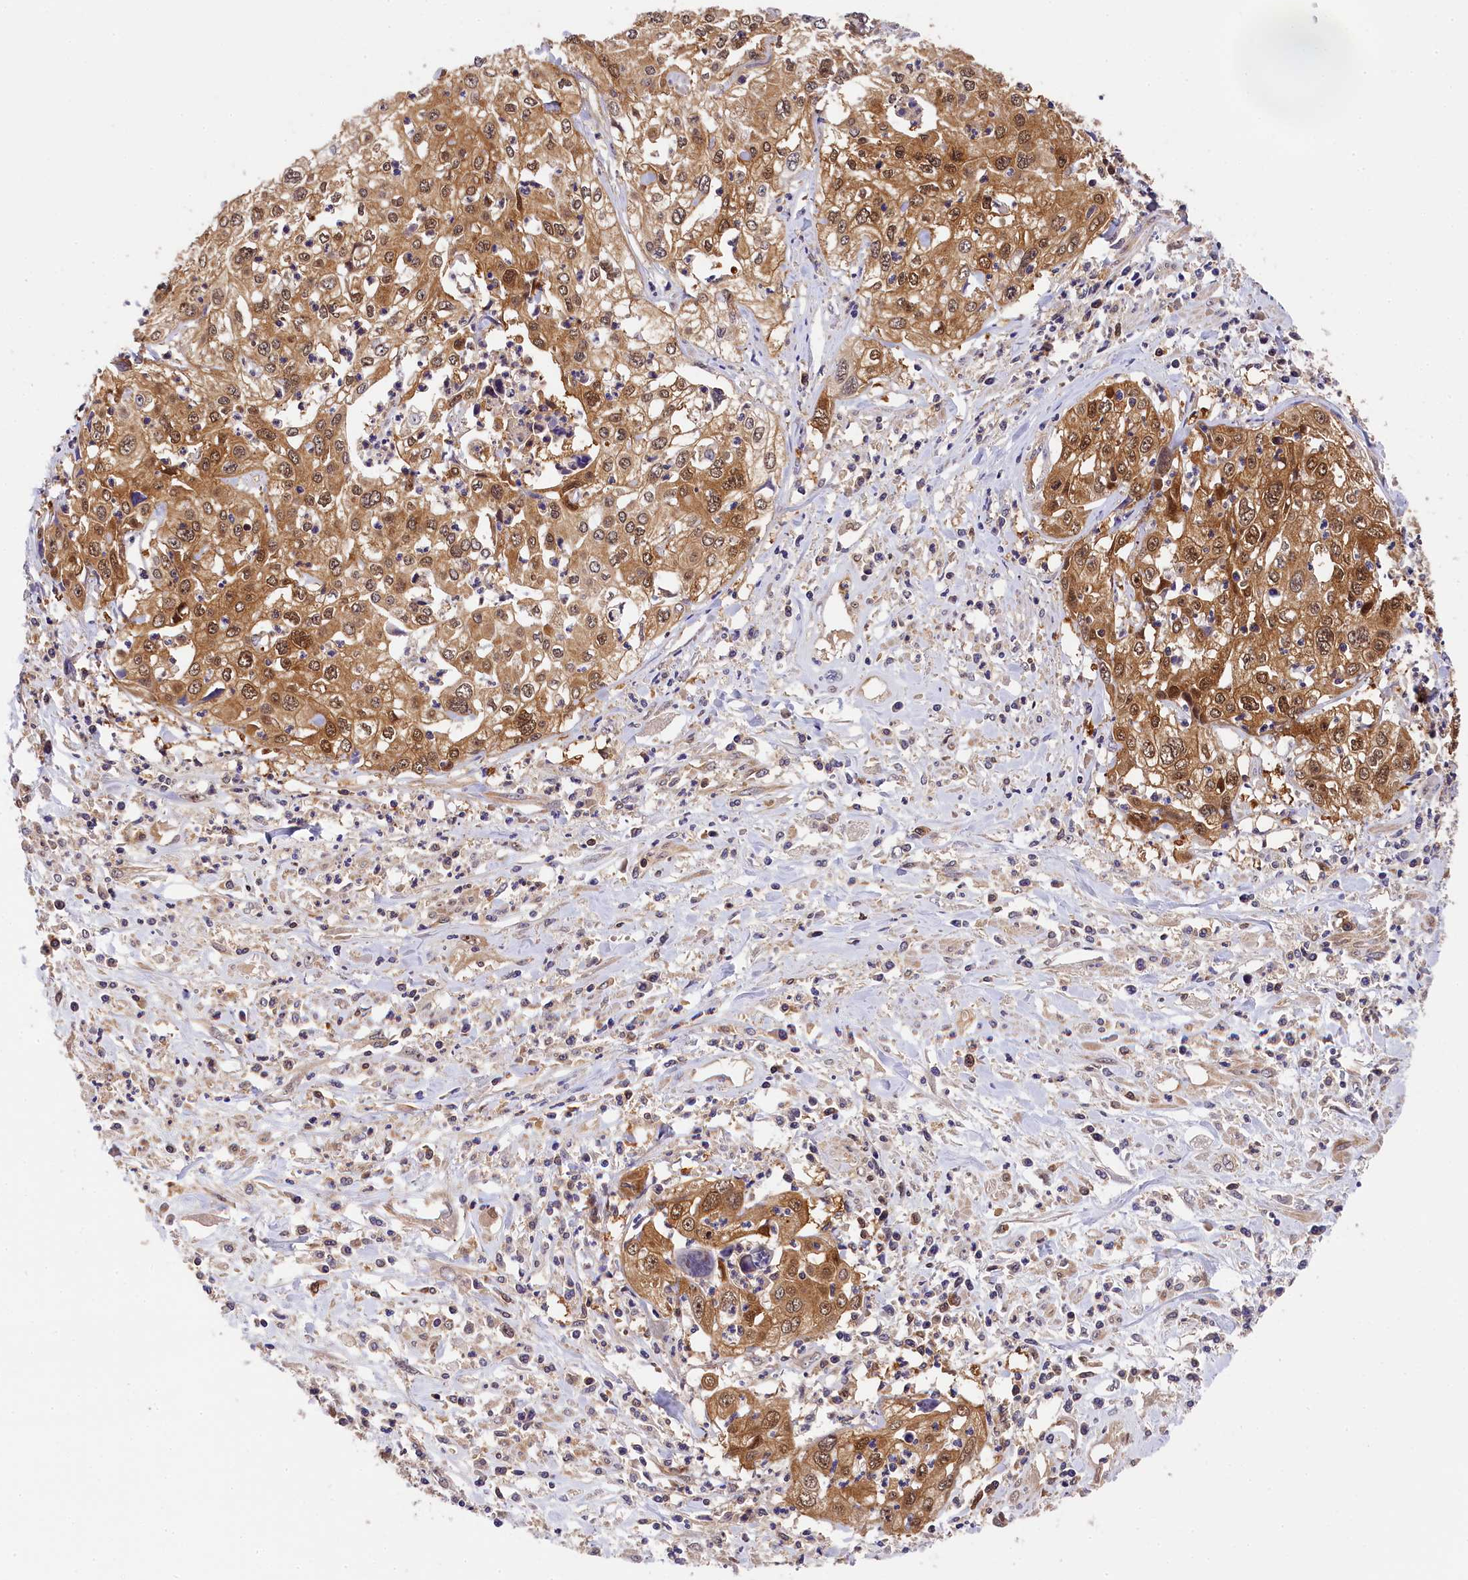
{"staining": {"intensity": "moderate", "quantity": ">75%", "location": "cytoplasmic/membranous,nuclear"}, "tissue": "cervical cancer", "cell_type": "Tumor cells", "image_type": "cancer", "snomed": [{"axis": "morphology", "description": "Squamous cell carcinoma, NOS"}, {"axis": "topography", "description": "Cervix"}], "caption": "Human cervical cancer stained with a brown dye reveals moderate cytoplasmic/membranous and nuclear positive staining in approximately >75% of tumor cells.", "gene": "EIF6", "patient": {"sex": "female", "age": 31}}